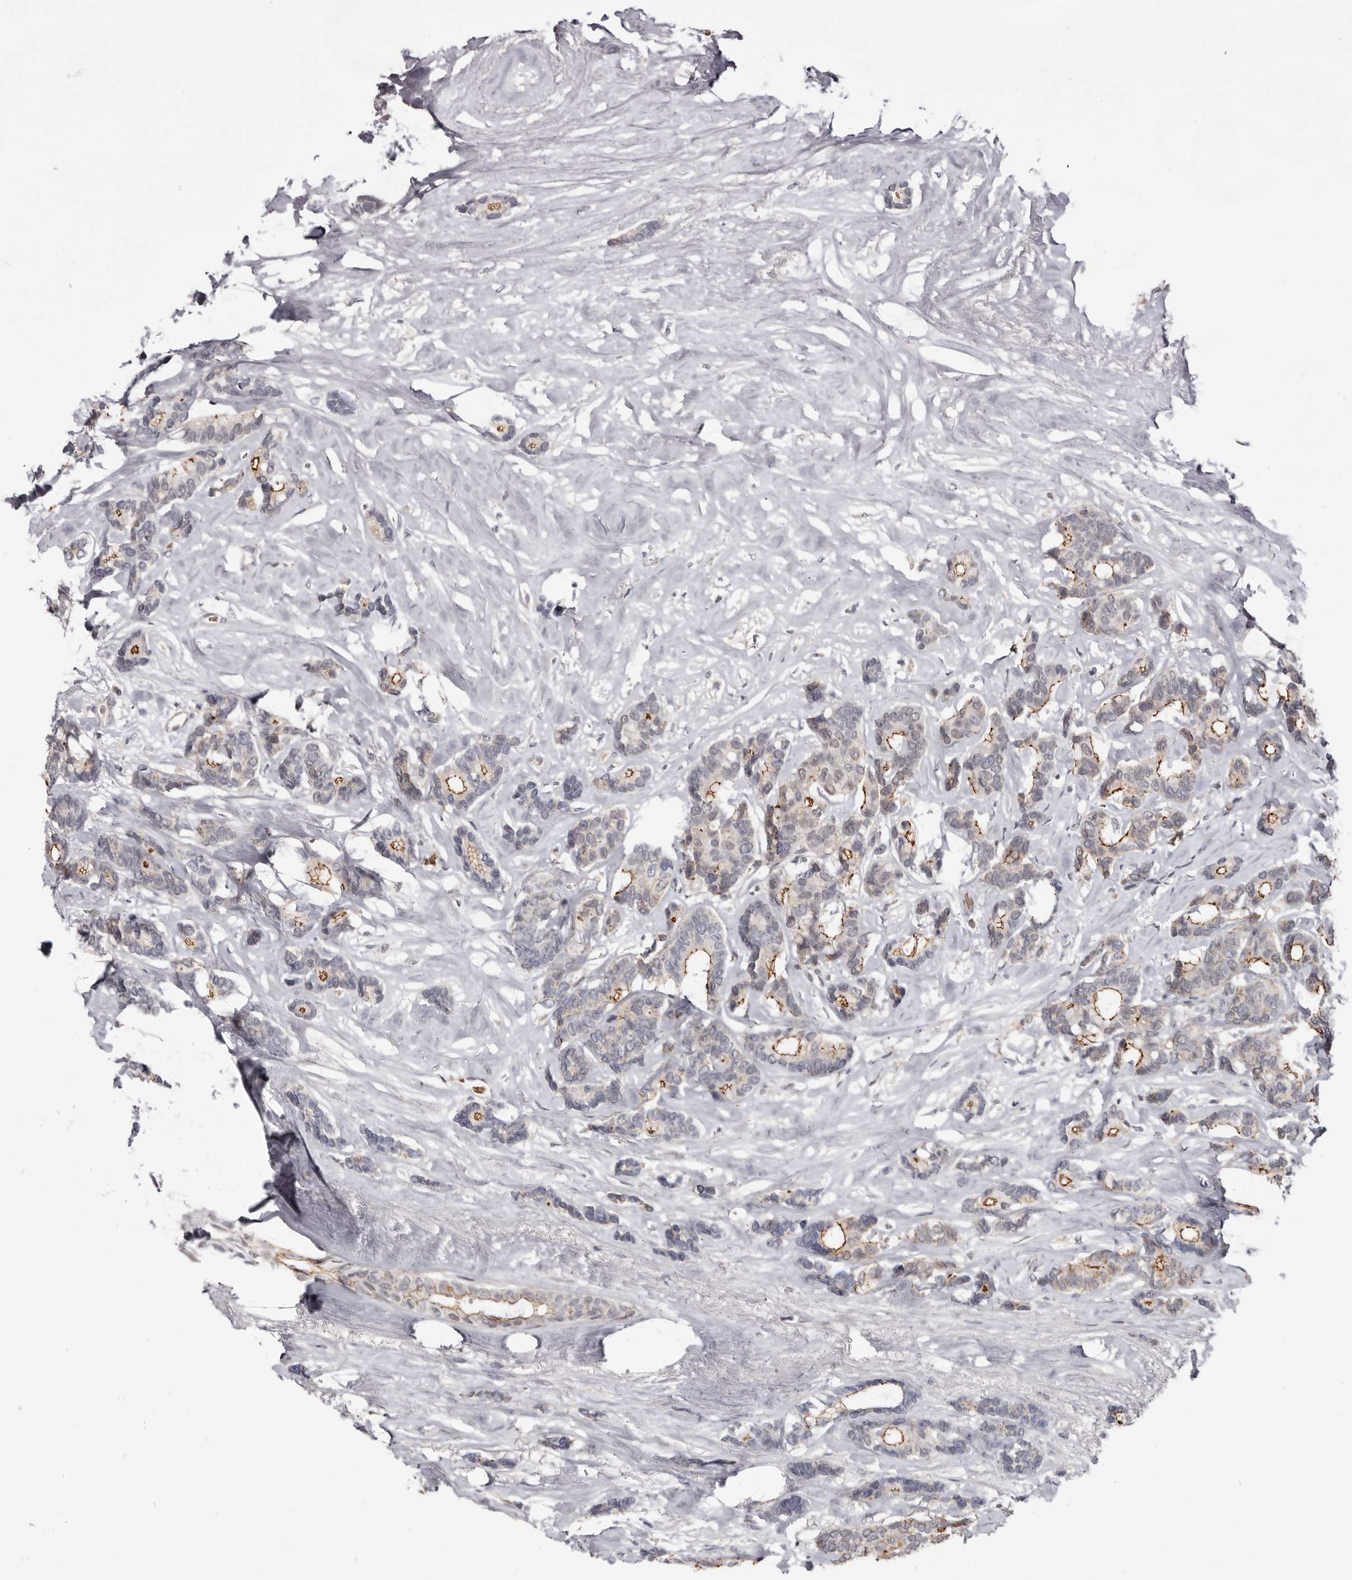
{"staining": {"intensity": "moderate", "quantity": "25%-75%", "location": "cytoplasmic/membranous"}, "tissue": "breast cancer", "cell_type": "Tumor cells", "image_type": "cancer", "snomed": [{"axis": "morphology", "description": "Duct carcinoma"}, {"axis": "topography", "description": "Breast"}], "caption": "Moderate cytoplasmic/membranous protein positivity is present in about 25%-75% of tumor cells in breast intraductal carcinoma.", "gene": "CGN", "patient": {"sex": "female", "age": 87}}